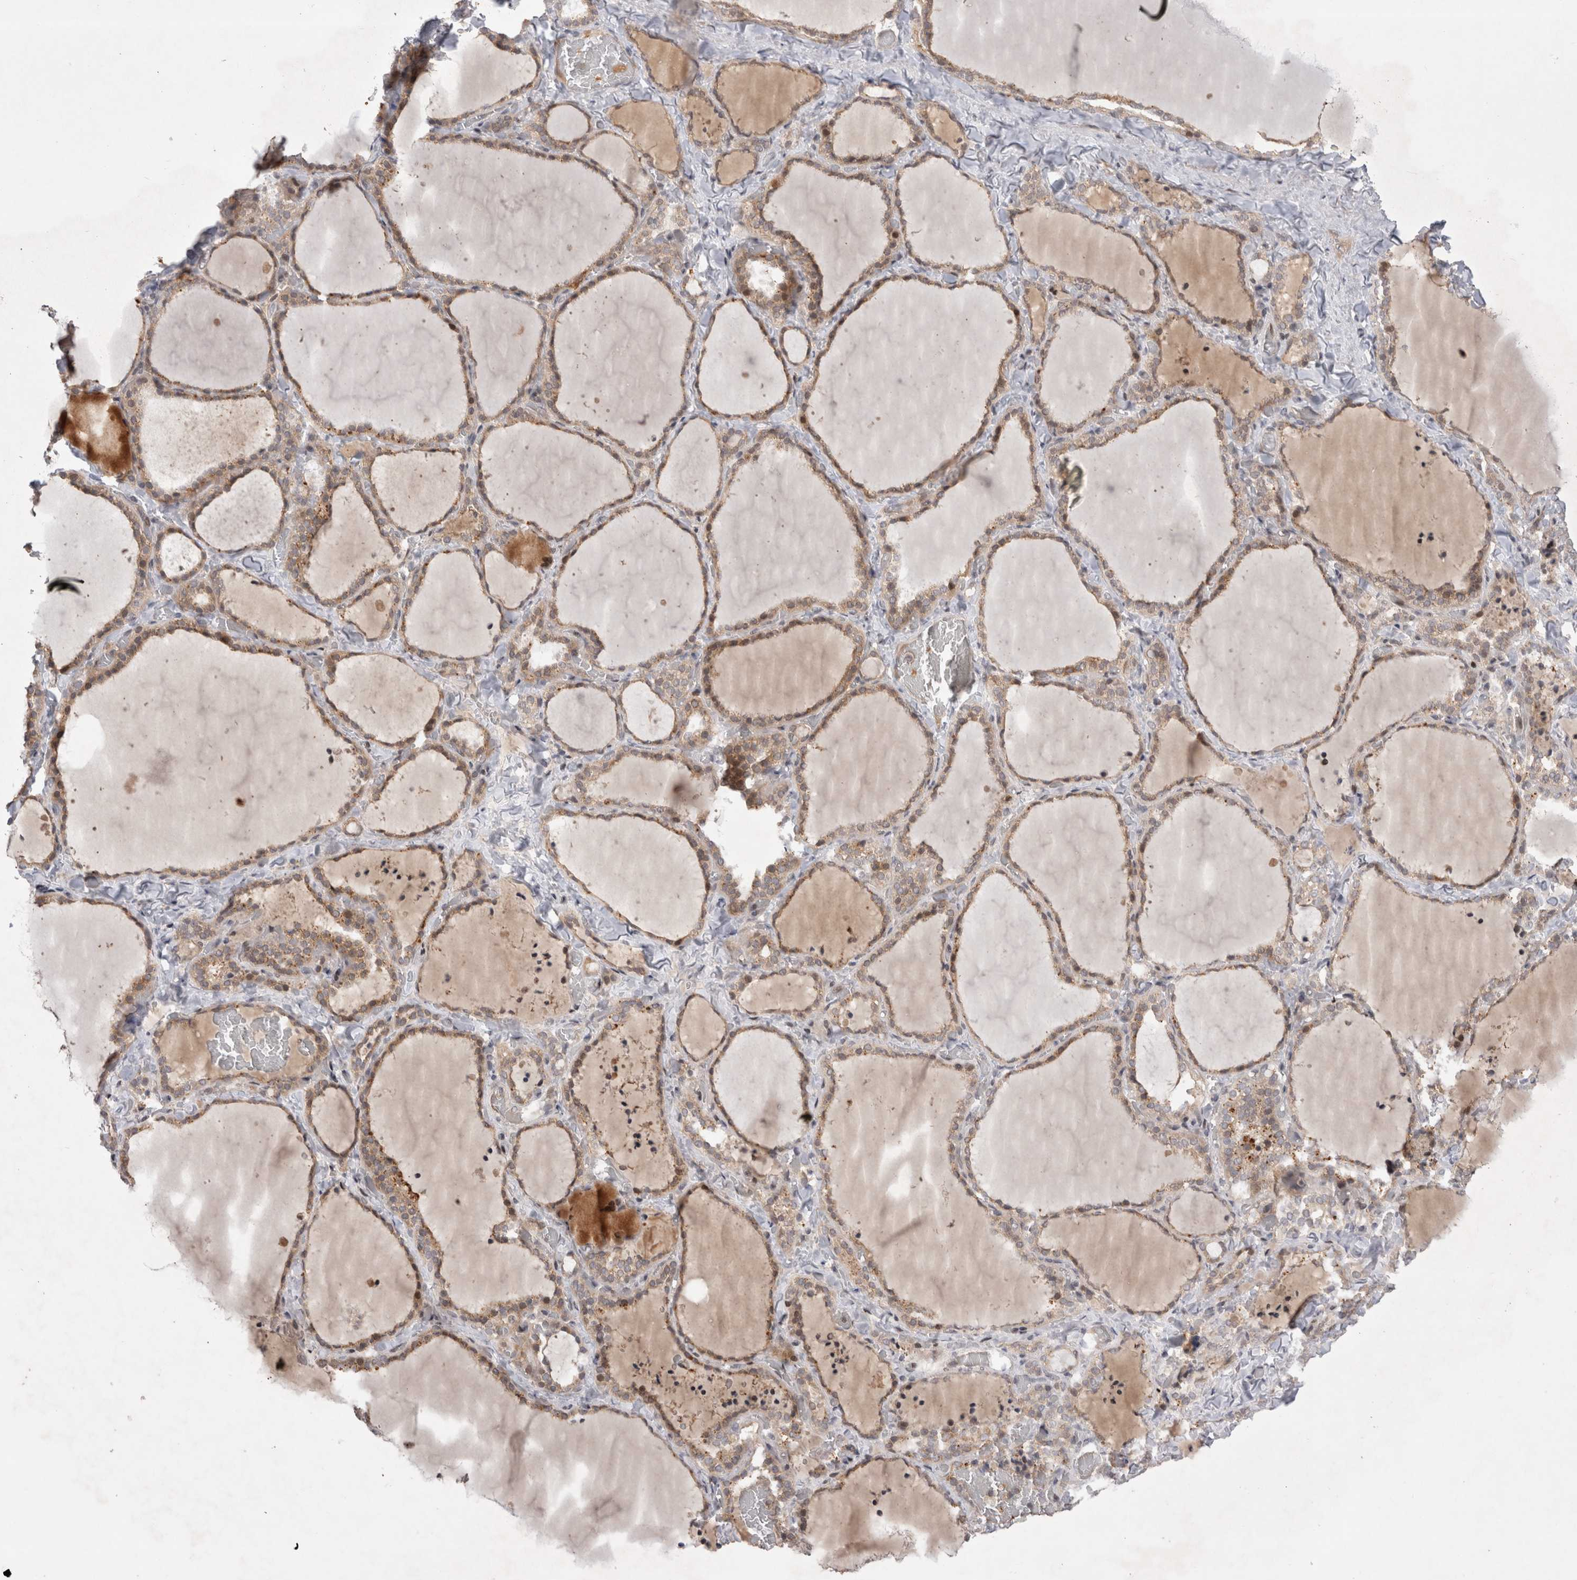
{"staining": {"intensity": "moderate", "quantity": ">75%", "location": "cytoplasmic/membranous,nuclear"}, "tissue": "thyroid gland", "cell_type": "Glandular cells", "image_type": "normal", "snomed": [{"axis": "morphology", "description": "Normal tissue, NOS"}, {"axis": "topography", "description": "Thyroid gland"}], "caption": "Immunohistochemistry (IHC) histopathology image of unremarkable thyroid gland stained for a protein (brown), which shows medium levels of moderate cytoplasmic/membranous,nuclear positivity in approximately >75% of glandular cells.", "gene": "PLEKHM1", "patient": {"sex": "female", "age": 22}}